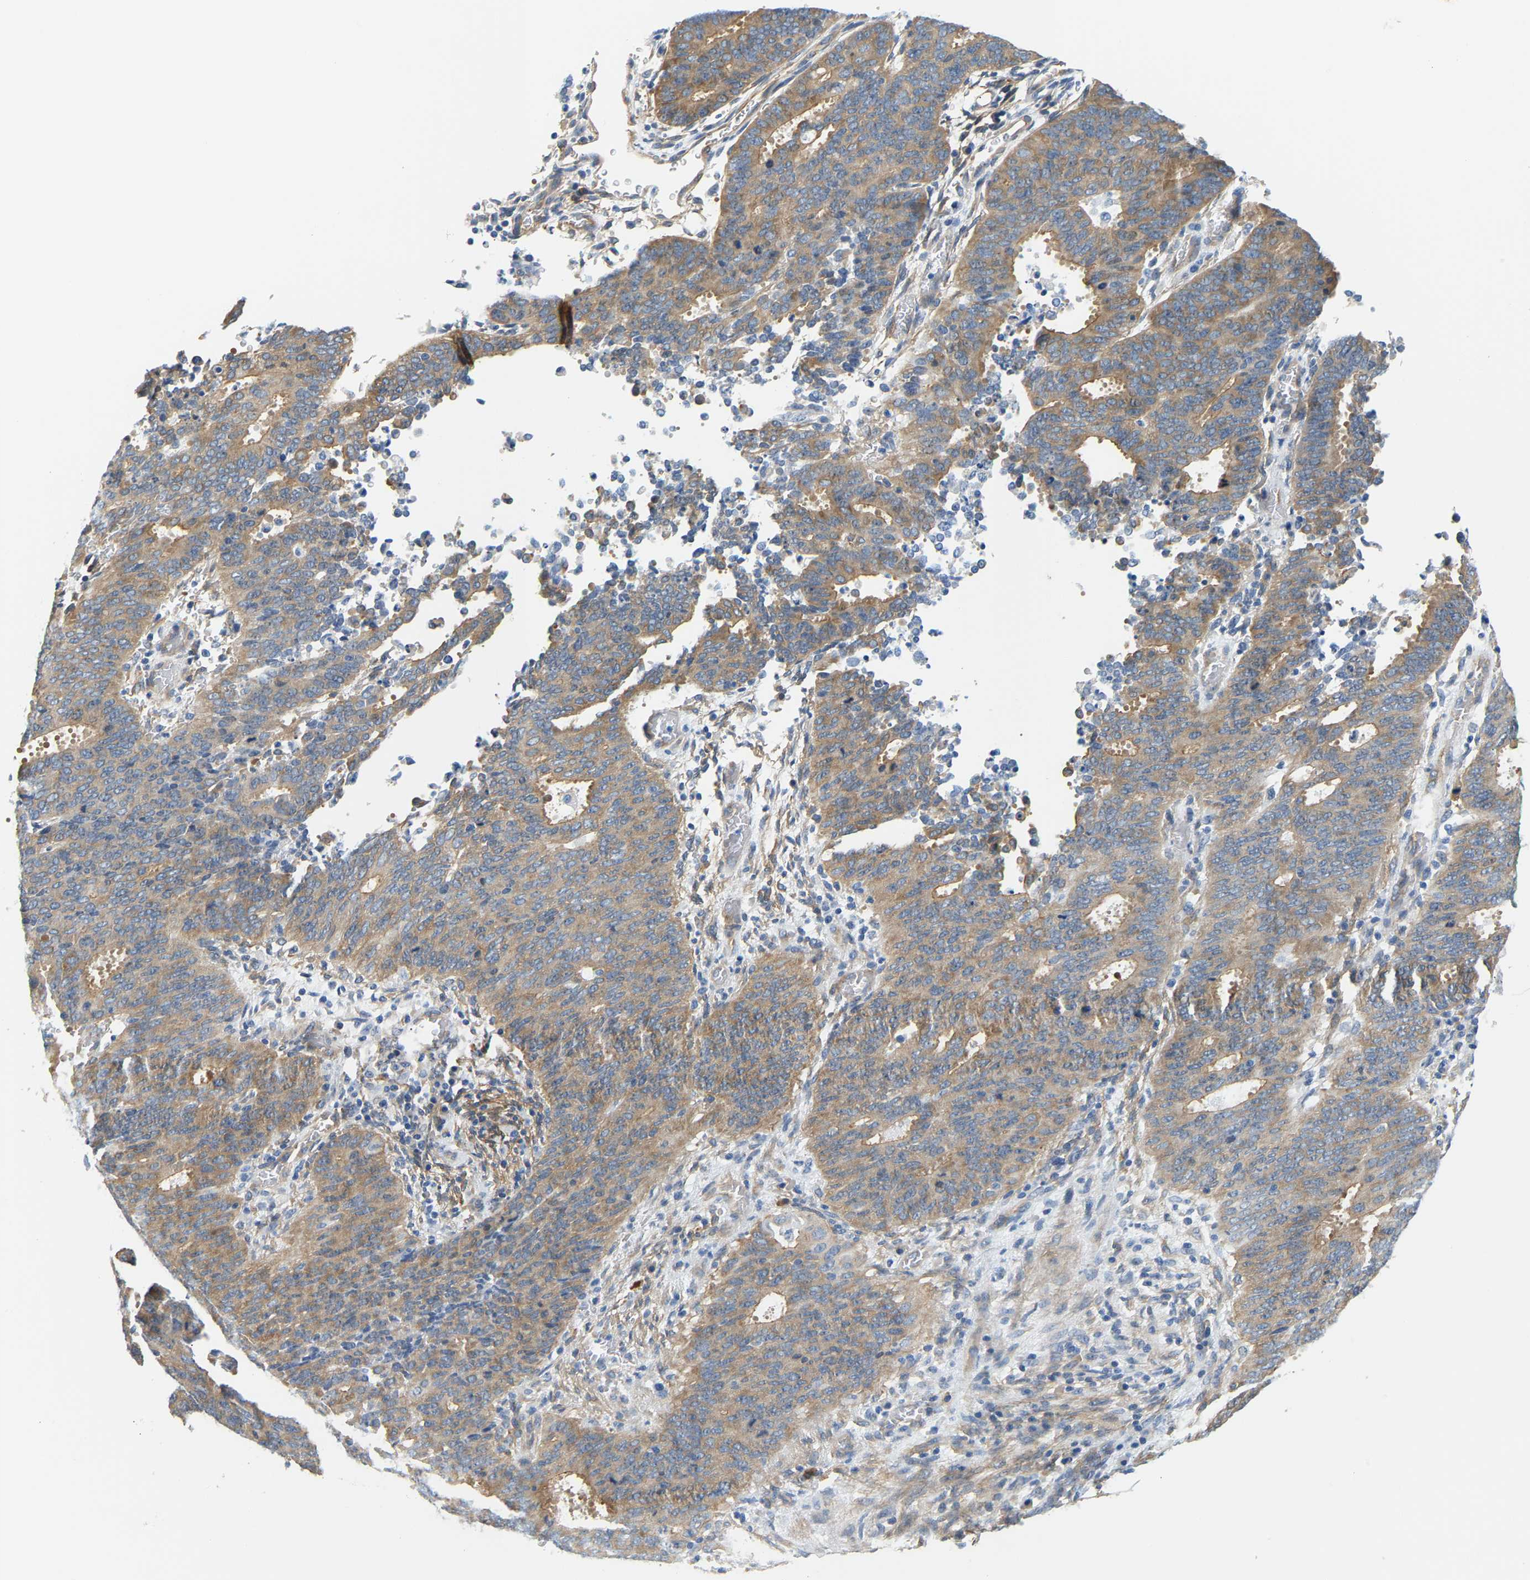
{"staining": {"intensity": "moderate", "quantity": "<25%", "location": "cytoplasmic/membranous"}, "tissue": "cervical cancer", "cell_type": "Tumor cells", "image_type": "cancer", "snomed": [{"axis": "morphology", "description": "Adenocarcinoma, NOS"}, {"axis": "topography", "description": "Cervix"}], "caption": "Immunohistochemistry (IHC) of cervical adenocarcinoma demonstrates low levels of moderate cytoplasmic/membranous expression in about <25% of tumor cells. The protein is stained brown, and the nuclei are stained in blue (DAB (3,3'-diaminobenzidine) IHC with brightfield microscopy, high magnification).", "gene": "PAWR", "patient": {"sex": "female", "age": 44}}